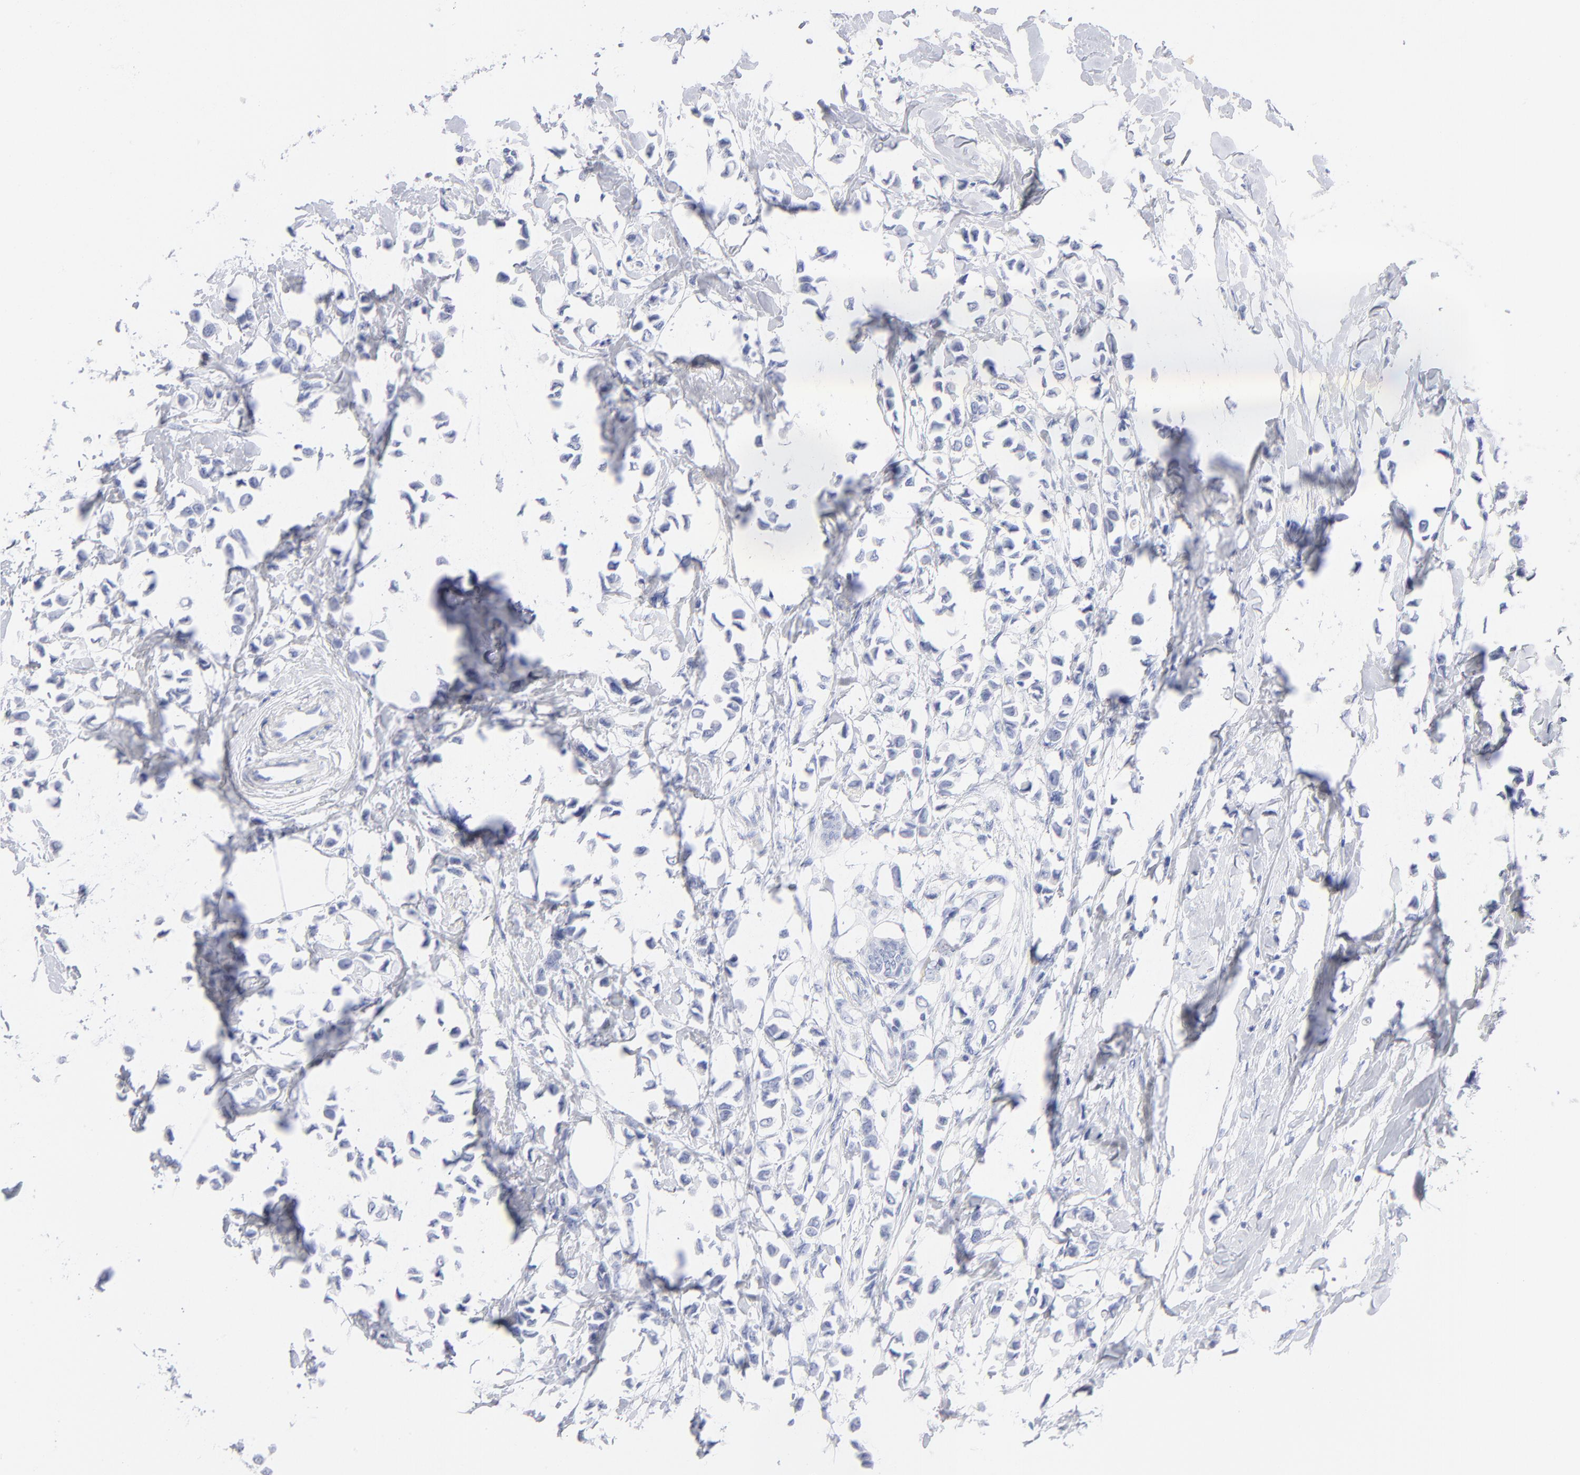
{"staining": {"intensity": "negative", "quantity": "none", "location": "none"}, "tissue": "breast cancer", "cell_type": "Tumor cells", "image_type": "cancer", "snomed": [{"axis": "morphology", "description": "Lobular carcinoma"}, {"axis": "topography", "description": "Breast"}], "caption": "DAB (3,3'-diaminobenzidine) immunohistochemical staining of human lobular carcinoma (breast) demonstrates no significant expression in tumor cells.", "gene": "ARG1", "patient": {"sex": "female", "age": 51}}